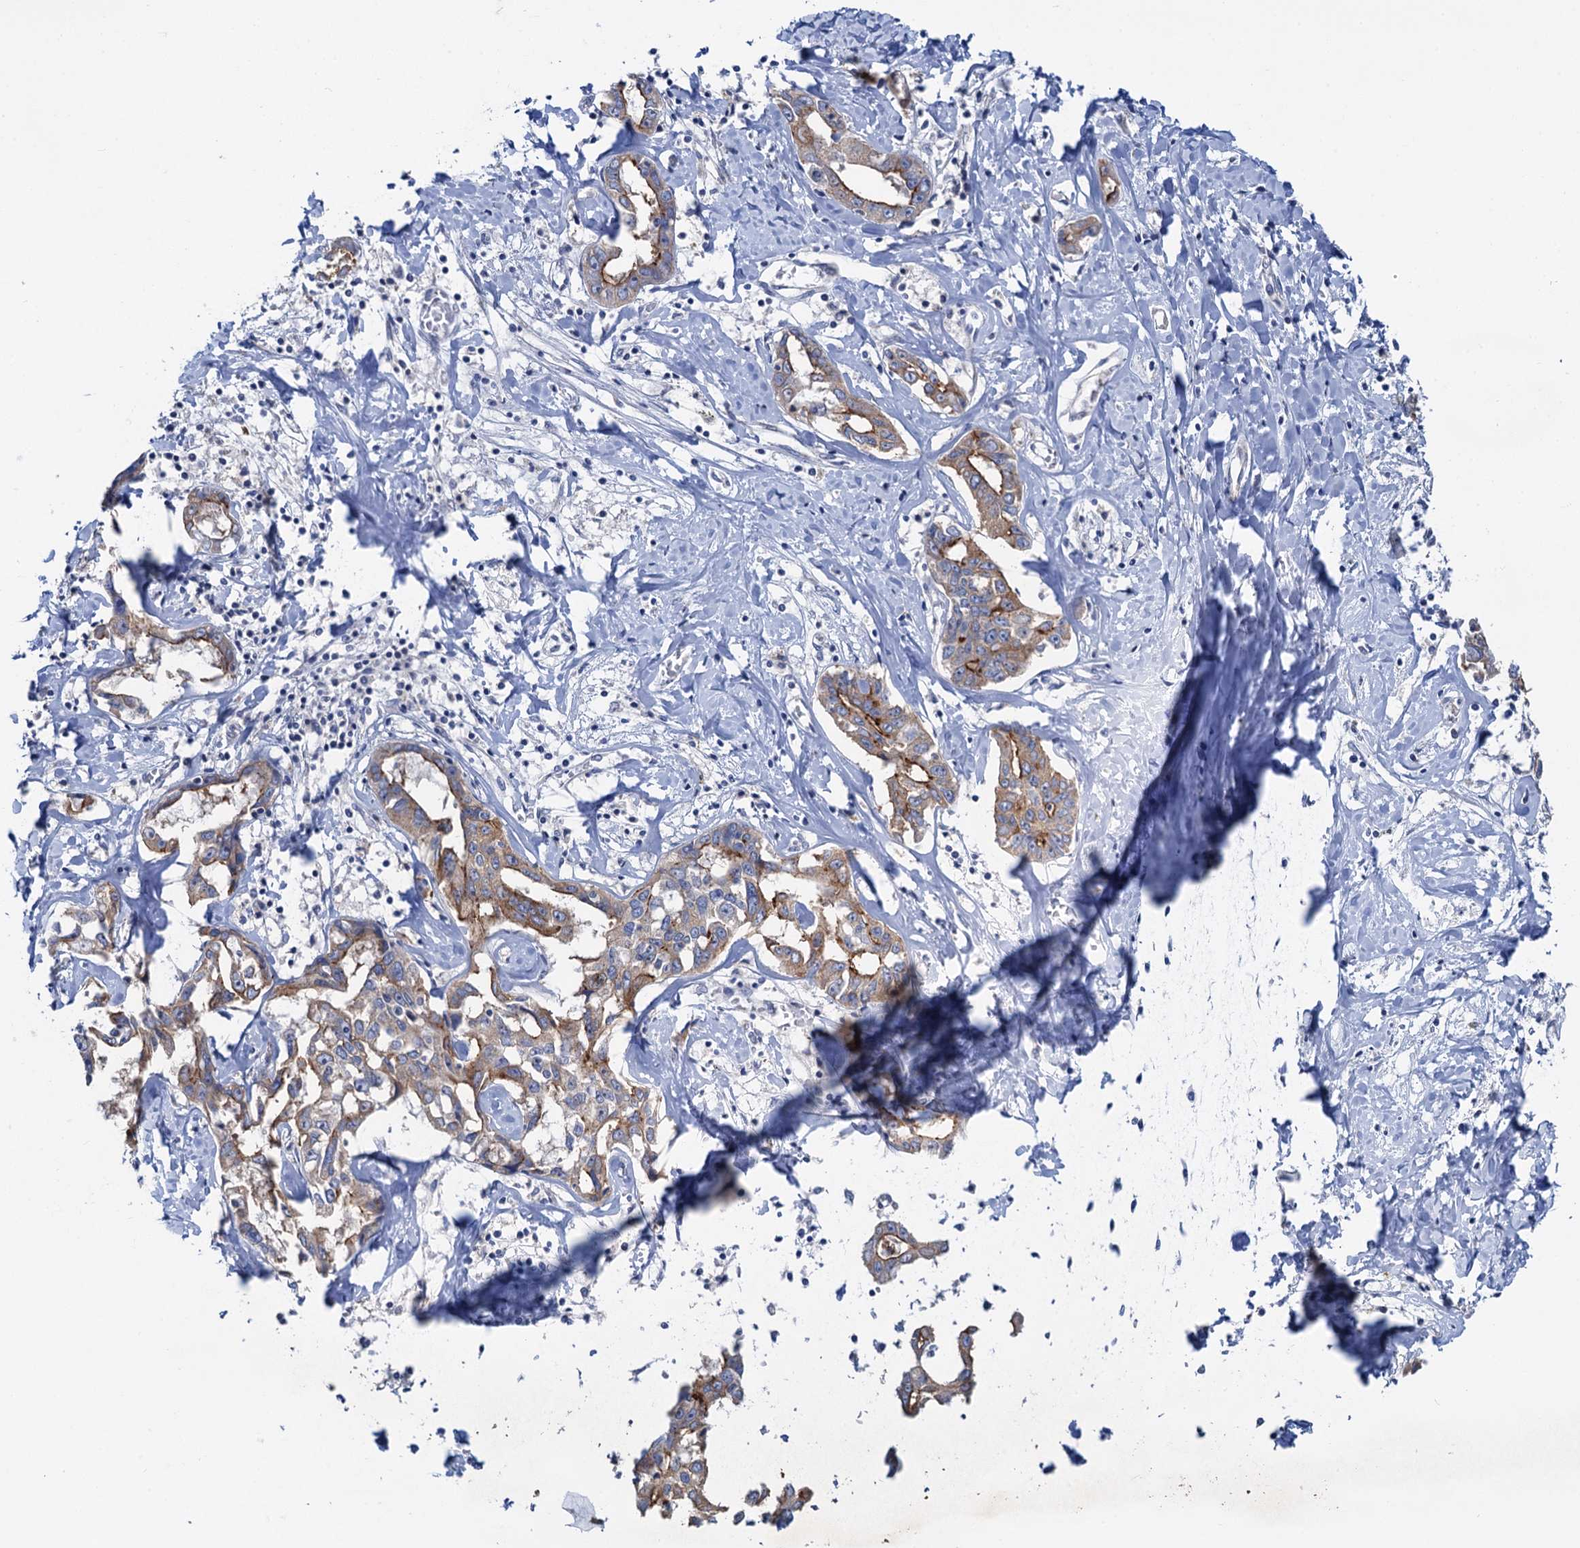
{"staining": {"intensity": "moderate", "quantity": ">75%", "location": "cytoplasmic/membranous"}, "tissue": "liver cancer", "cell_type": "Tumor cells", "image_type": "cancer", "snomed": [{"axis": "morphology", "description": "Cholangiocarcinoma"}, {"axis": "topography", "description": "Liver"}], "caption": "The histopathology image exhibits immunohistochemical staining of liver cholangiocarcinoma. There is moderate cytoplasmic/membranous expression is identified in approximately >75% of tumor cells. (DAB (3,3'-diaminobenzidine) IHC with brightfield microscopy, high magnification).", "gene": "PLLP", "patient": {"sex": "male", "age": 59}}